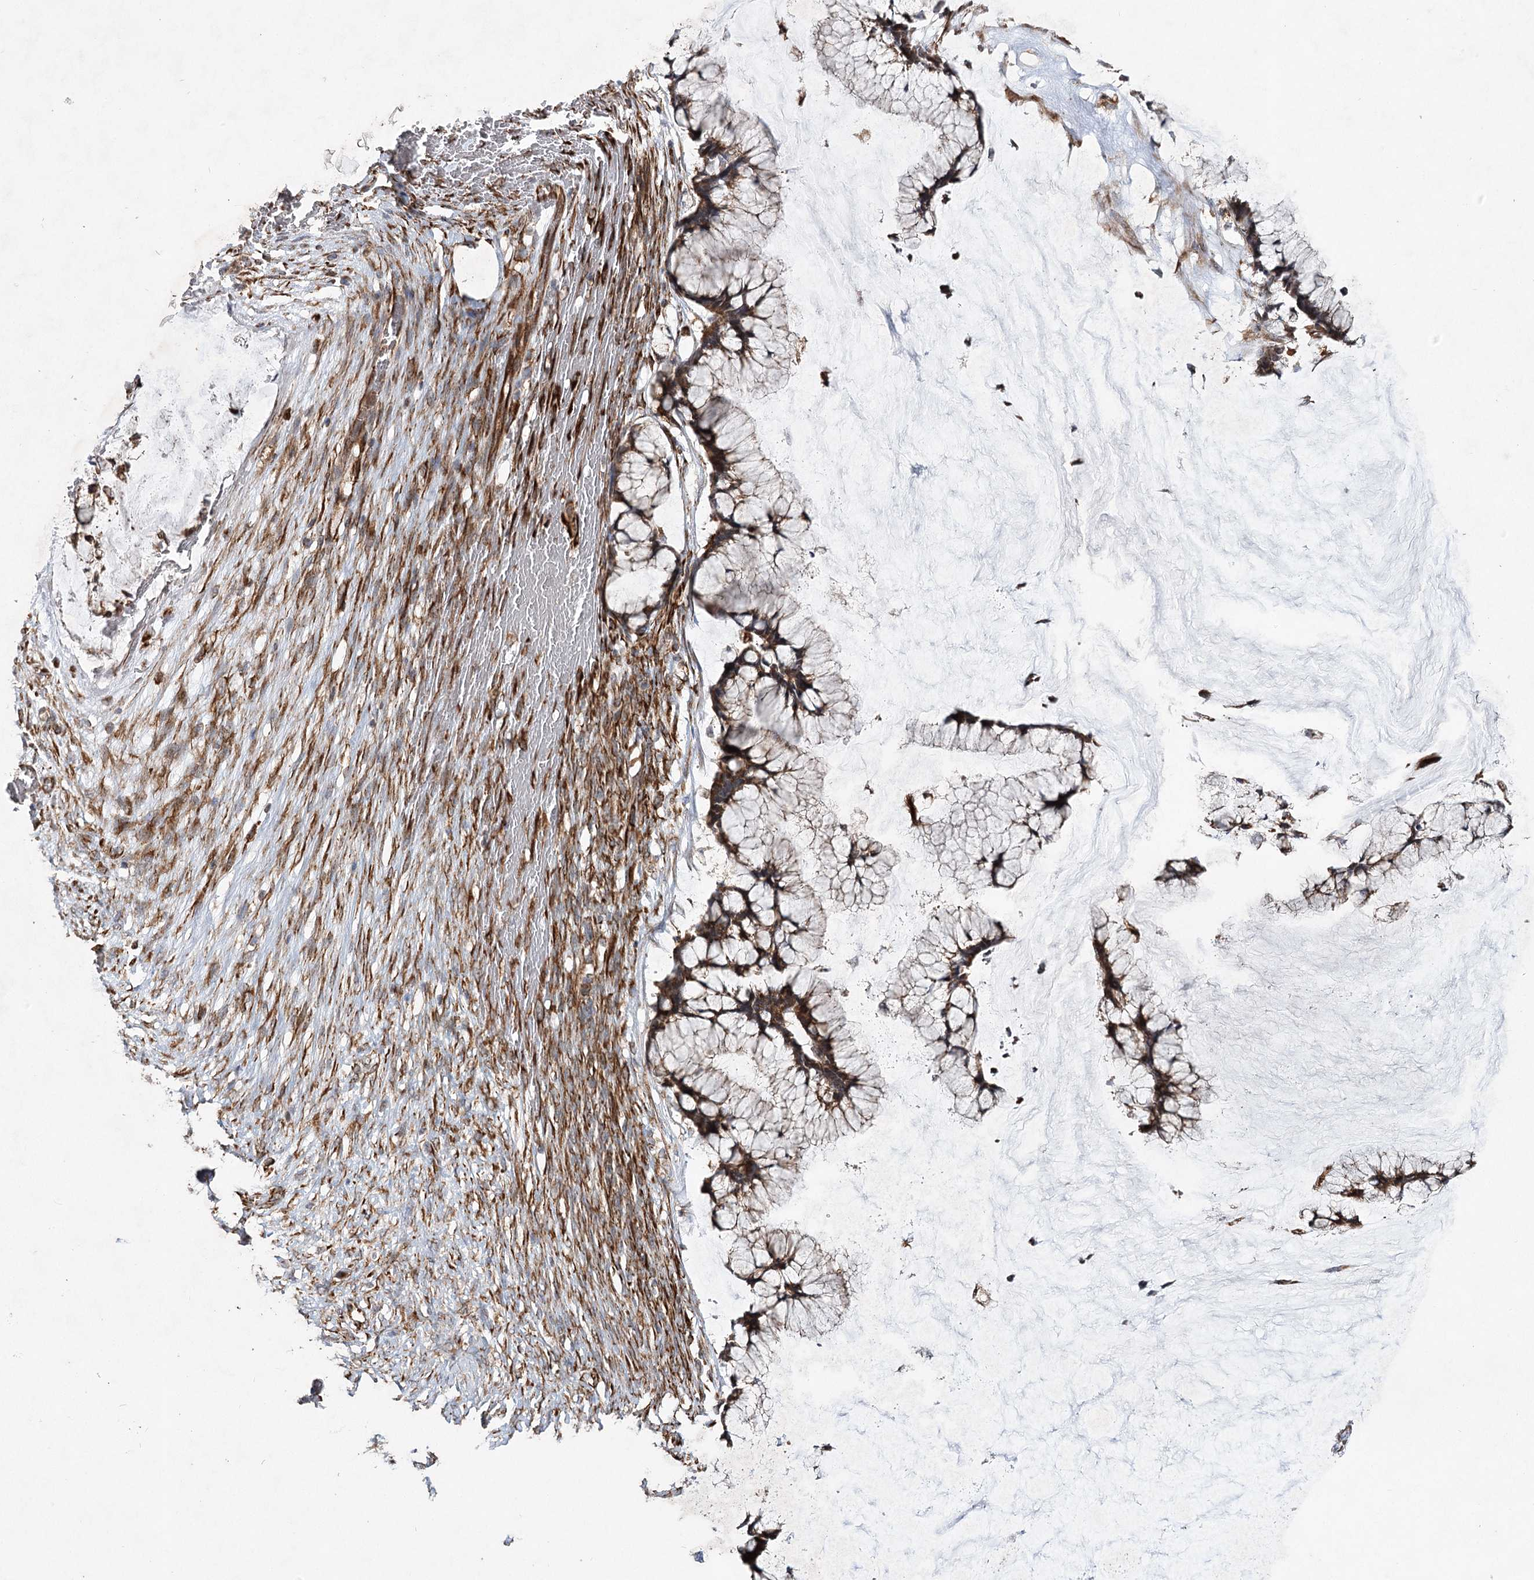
{"staining": {"intensity": "moderate", "quantity": ">75%", "location": "cytoplasmic/membranous"}, "tissue": "ovarian cancer", "cell_type": "Tumor cells", "image_type": "cancer", "snomed": [{"axis": "morphology", "description": "Cystadenocarcinoma, mucinous, NOS"}, {"axis": "topography", "description": "Ovary"}], "caption": "High-power microscopy captured an immunohistochemistry micrograph of ovarian mucinous cystadenocarcinoma, revealing moderate cytoplasmic/membranous staining in approximately >75% of tumor cells. (DAB IHC with brightfield microscopy, high magnification).", "gene": "DPEP2", "patient": {"sex": "female", "age": 42}}